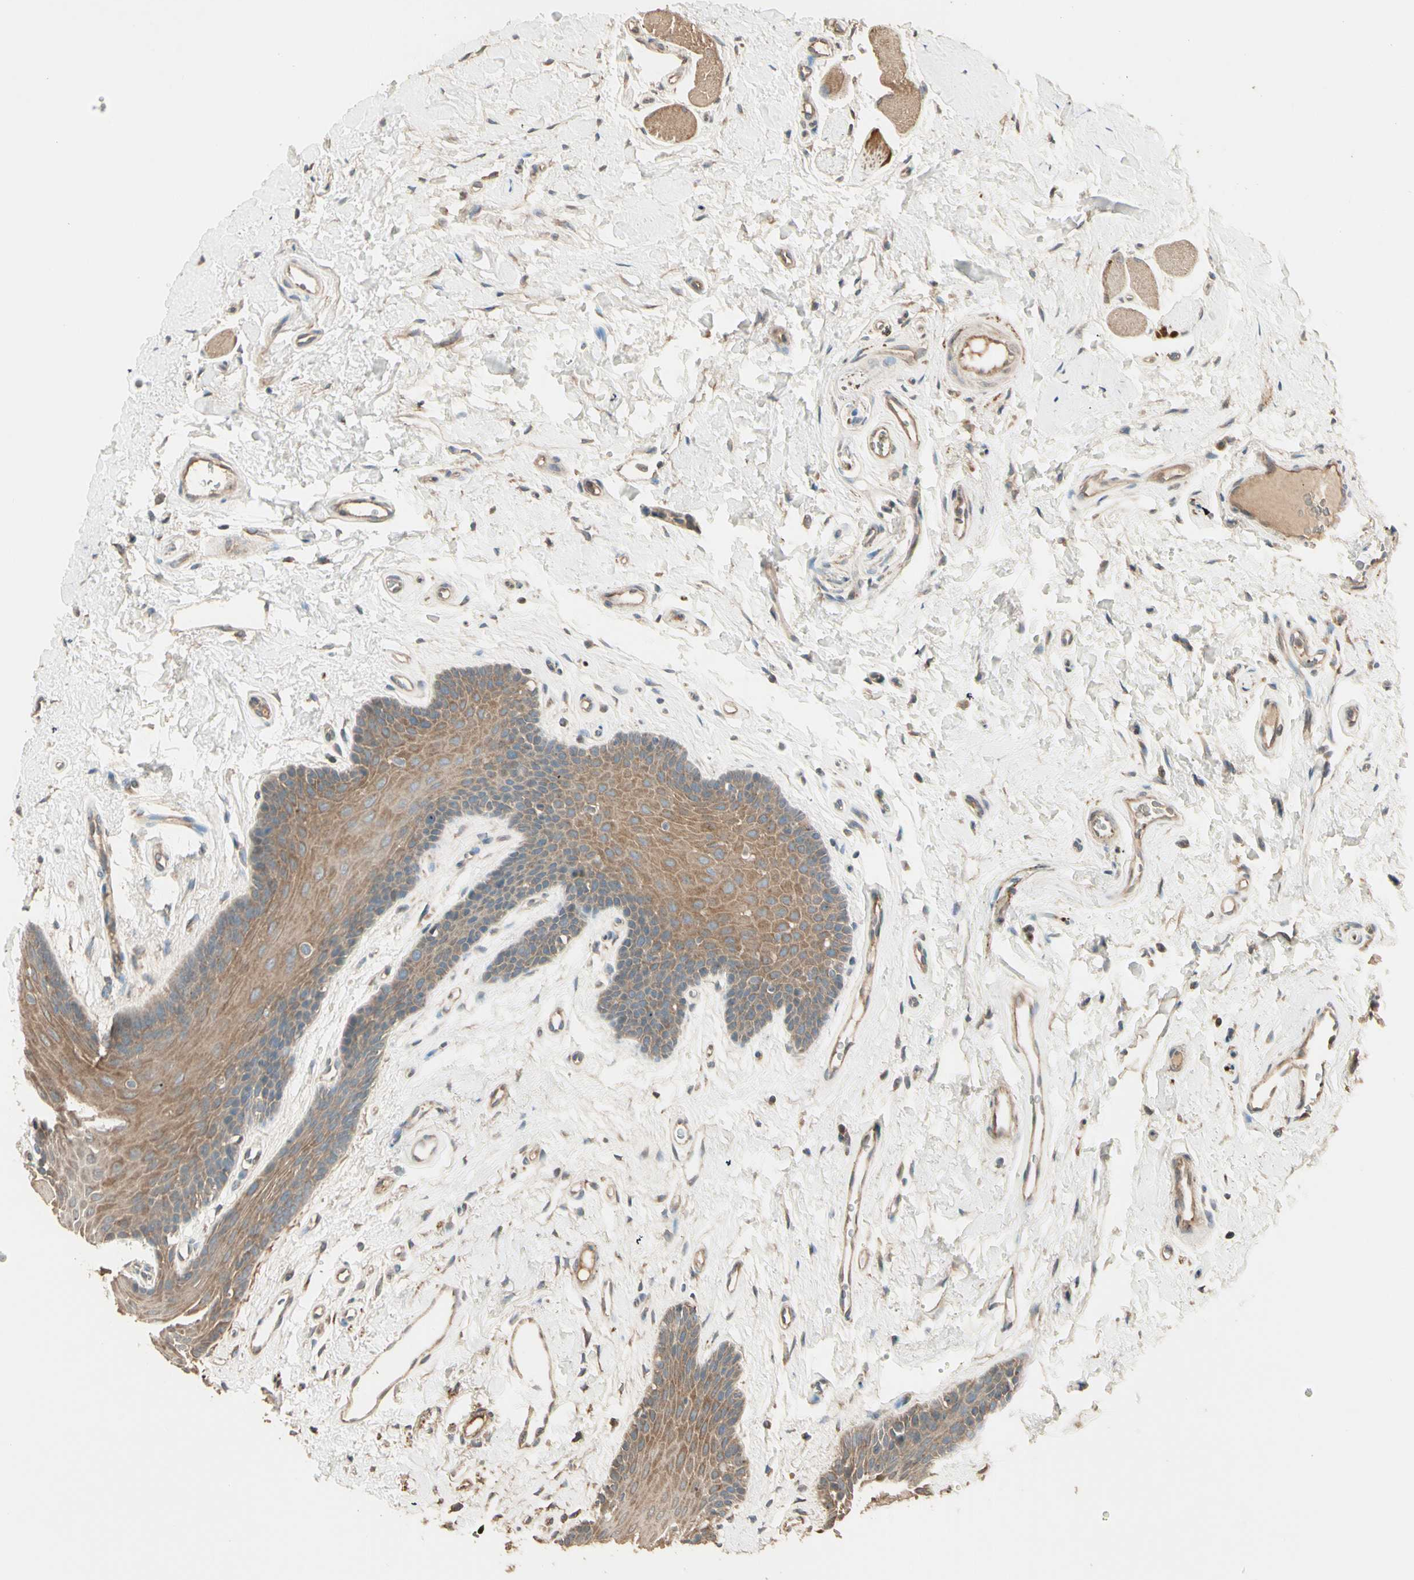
{"staining": {"intensity": "moderate", "quantity": ">75%", "location": "cytoplasmic/membranous"}, "tissue": "oral mucosa", "cell_type": "Squamous epithelial cells", "image_type": "normal", "snomed": [{"axis": "morphology", "description": "Normal tissue, NOS"}, {"axis": "topography", "description": "Oral tissue"}], "caption": "Unremarkable oral mucosa displays moderate cytoplasmic/membranous staining in approximately >75% of squamous epithelial cells.", "gene": "TNFRSF21", "patient": {"sex": "male", "age": 62}}